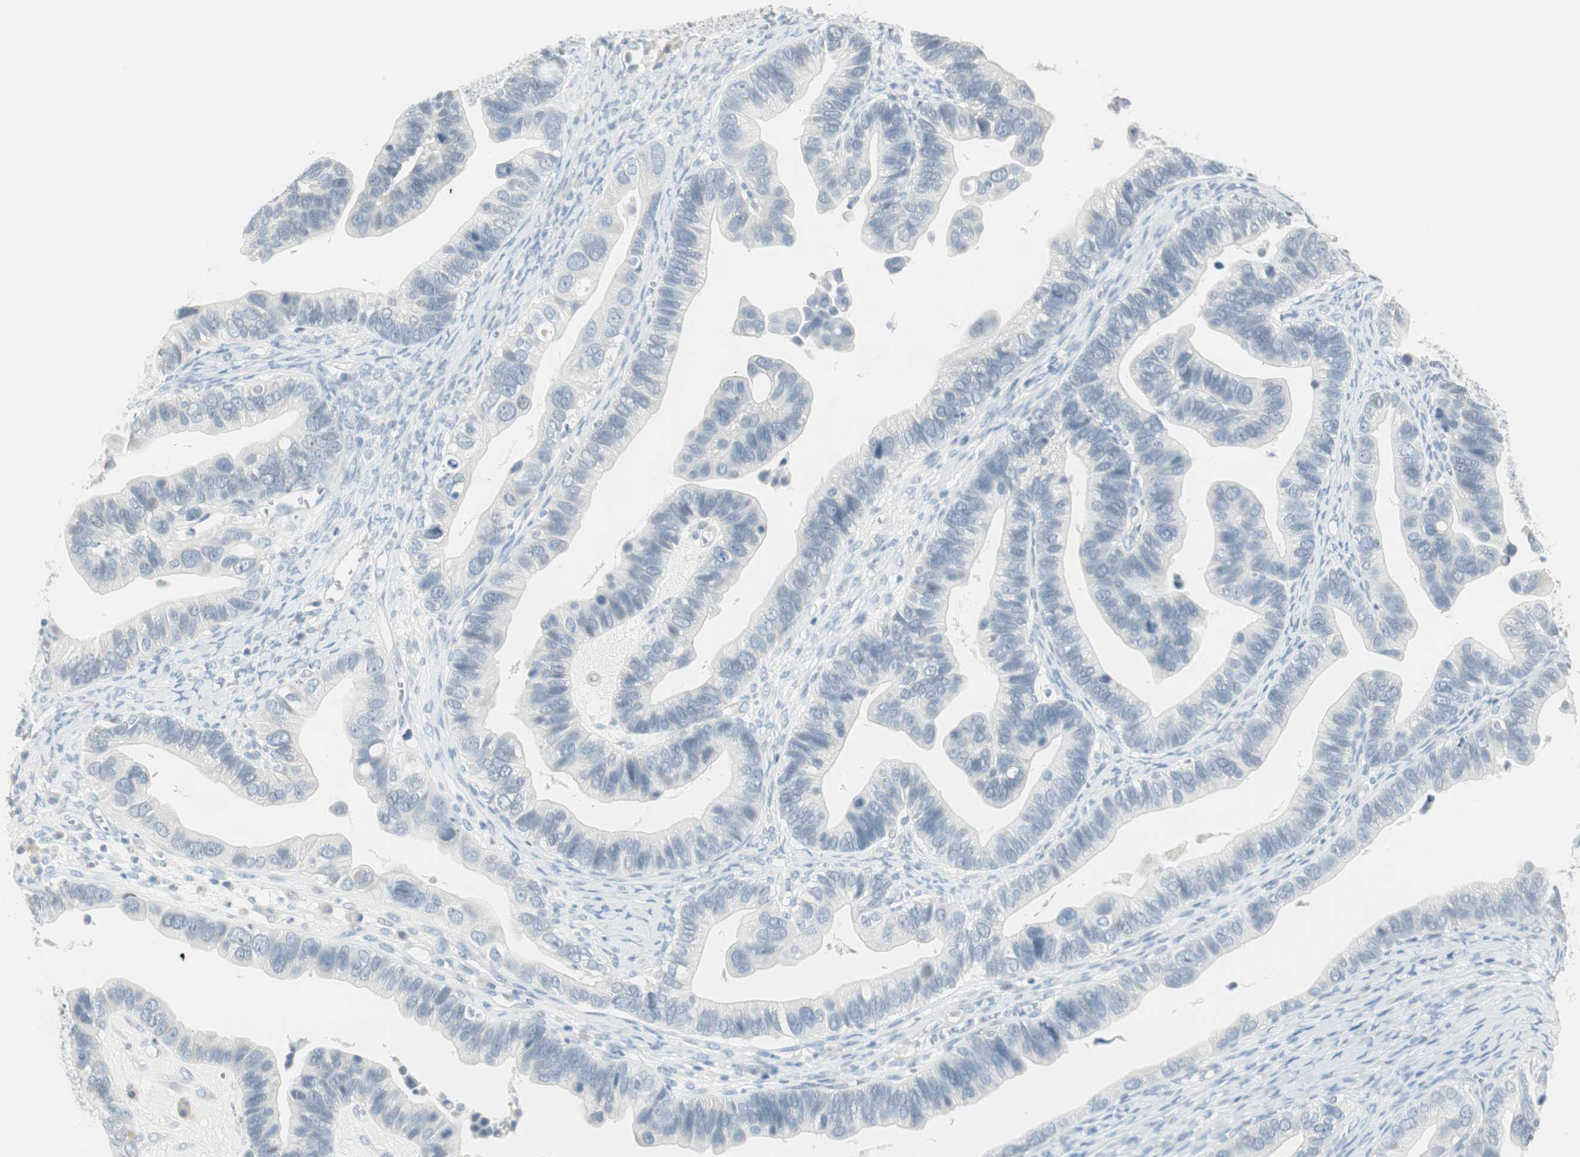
{"staining": {"intensity": "negative", "quantity": "none", "location": "none"}, "tissue": "ovarian cancer", "cell_type": "Tumor cells", "image_type": "cancer", "snomed": [{"axis": "morphology", "description": "Cystadenocarcinoma, serous, NOS"}, {"axis": "topography", "description": "Ovary"}], "caption": "Ovarian cancer was stained to show a protein in brown. There is no significant positivity in tumor cells.", "gene": "MLLT10", "patient": {"sex": "female", "age": 56}}